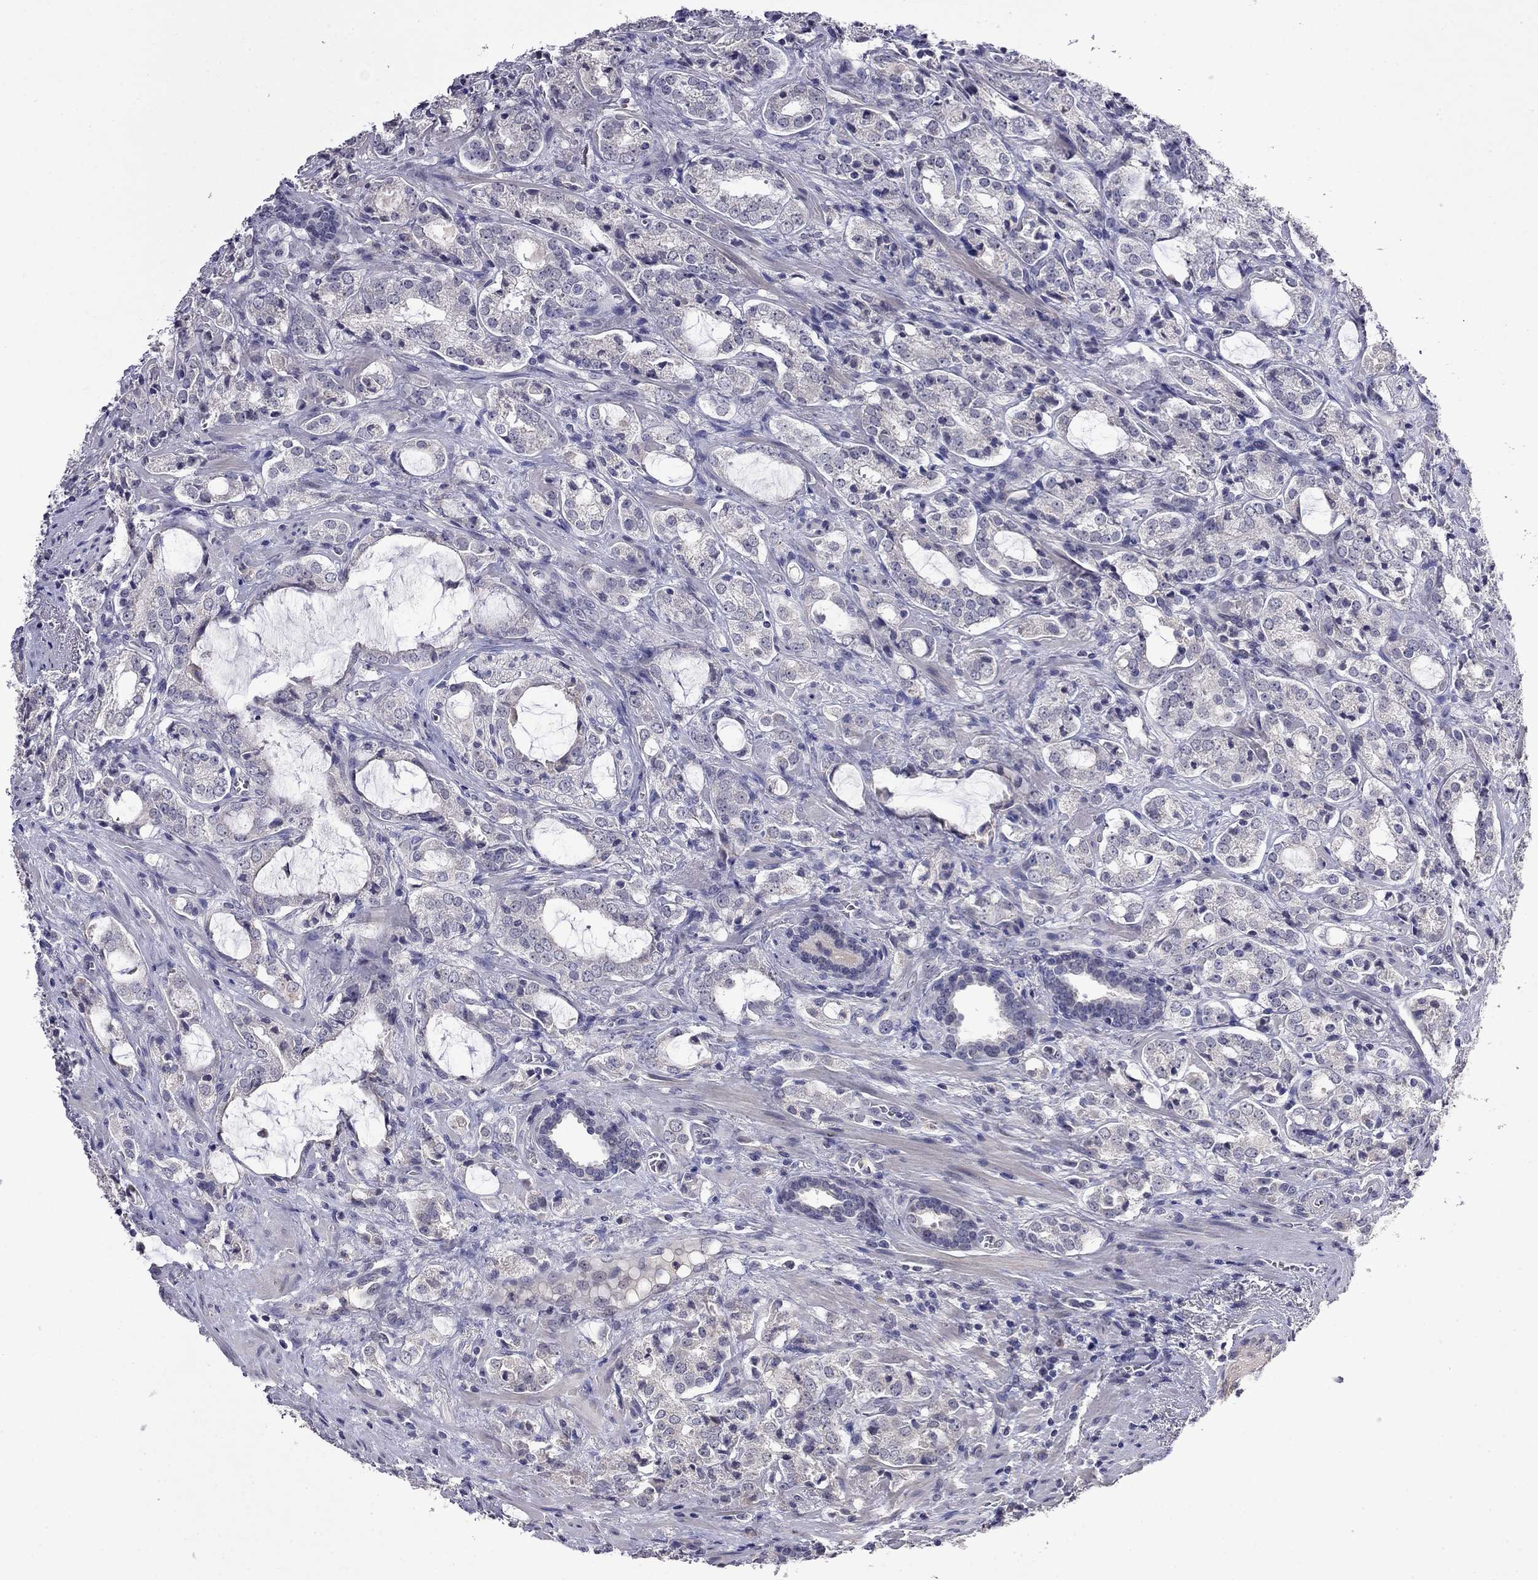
{"staining": {"intensity": "negative", "quantity": "none", "location": "none"}, "tissue": "prostate cancer", "cell_type": "Tumor cells", "image_type": "cancer", "snomed": [{"axis": "morphology", "description": "Adenocarcinoma, NOS"}, {"axis": "topography", "description": "Prostate"}], "caption": "Immunohistochemistry image of neoplastic tissue: prostate cancer stained with DAB shows no significant protein expression in tumor cells.", "gene": "STAR", "patient": {"sex": "male", "age": 66}}